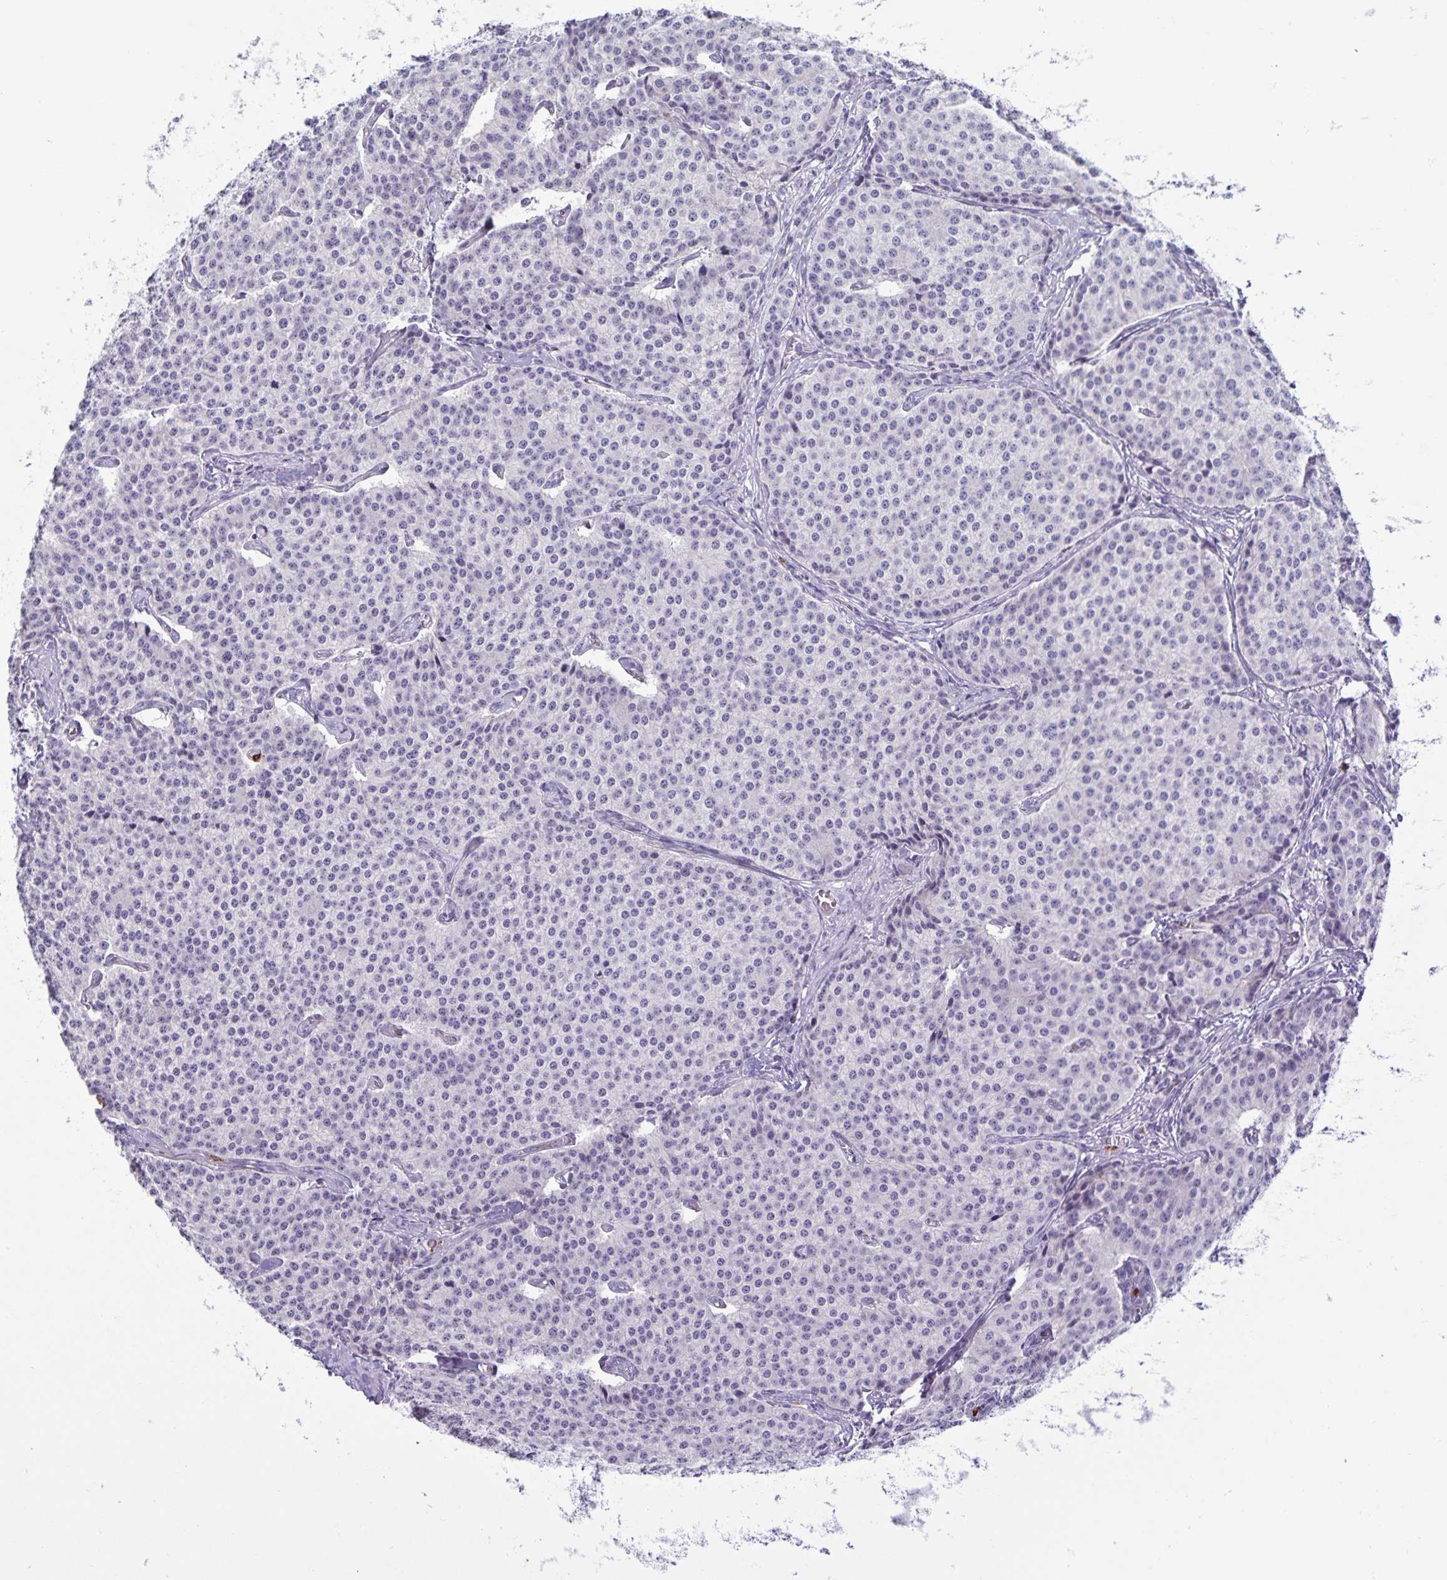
{"staining": {"intensity": "negative", "quantity": "none", "location": "none"}, "tissue": "carcinoid", "cell_type": "Tumor cells", "image_type": "cancer", "snomed": [{"axis": "morphology", "description": "Carcinoid, malignant, NOS"}, {"axis": "topography", "description": "Small intestine"}], "caption": "Immunohistochemistry of carcinoid demonstrates no staining in tumor cells.", "gene": "IBTK", "patient": {"sex": "female", "age": 64}}